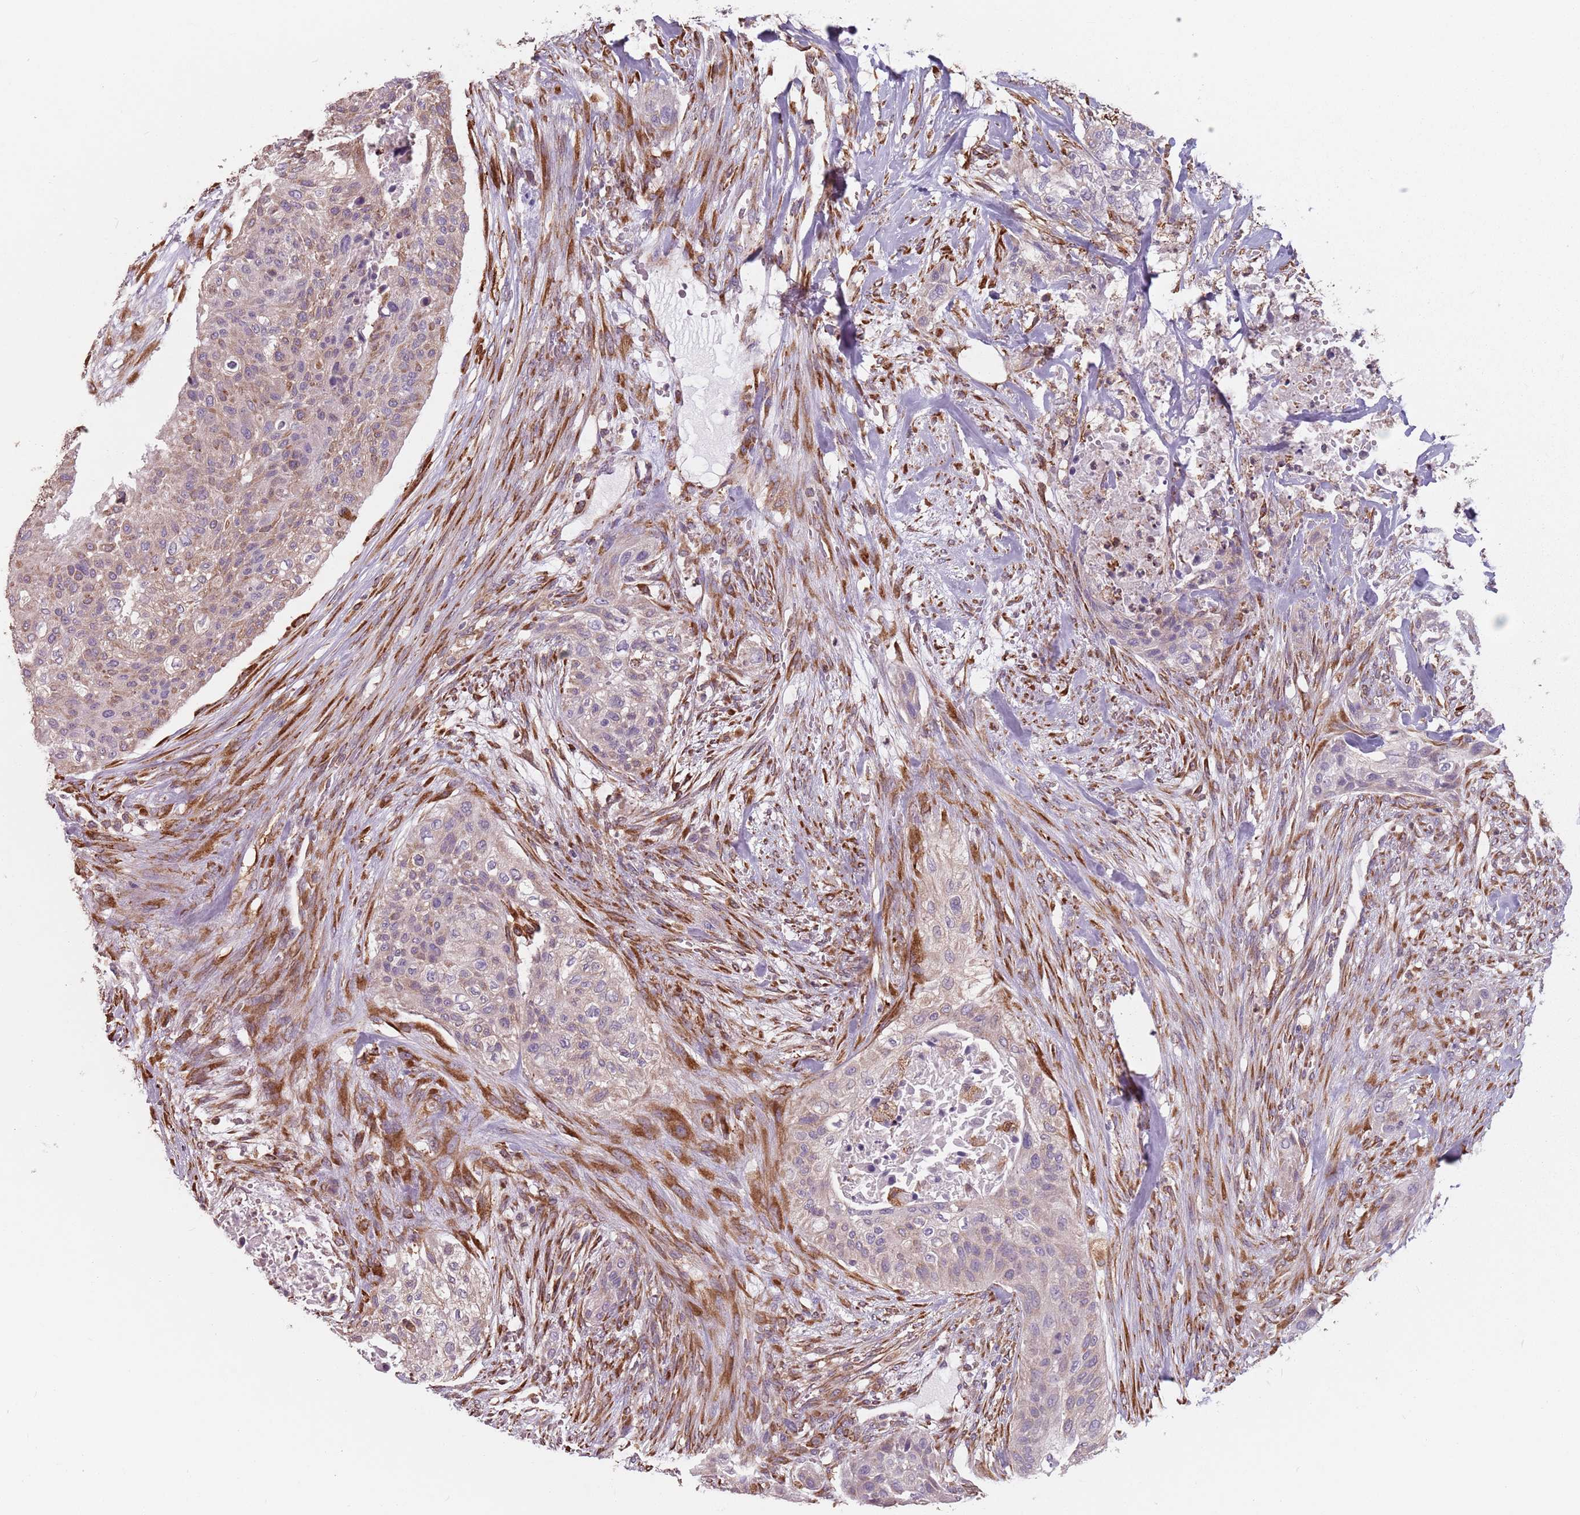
{"staining": {"intensity": "weak", "quantity": "<25%", "location": "cytoplasmic/membranous"}, "tissue": "urothelial cancer", "cell_type": "Tumor cells", "image_type": "cancer", "snomed": [{"axis": "morphology", "description": "Urothelial carcinoma, High grade"}, {"axis": "topography", "description": "Urinary bladder"}], "caption": "High-grade urothelial carcinoma stained for a protein using IHC reveals no expression tumor cells.", "gene": "RPS9", "patient": {"sex": "male", "age": 35}}